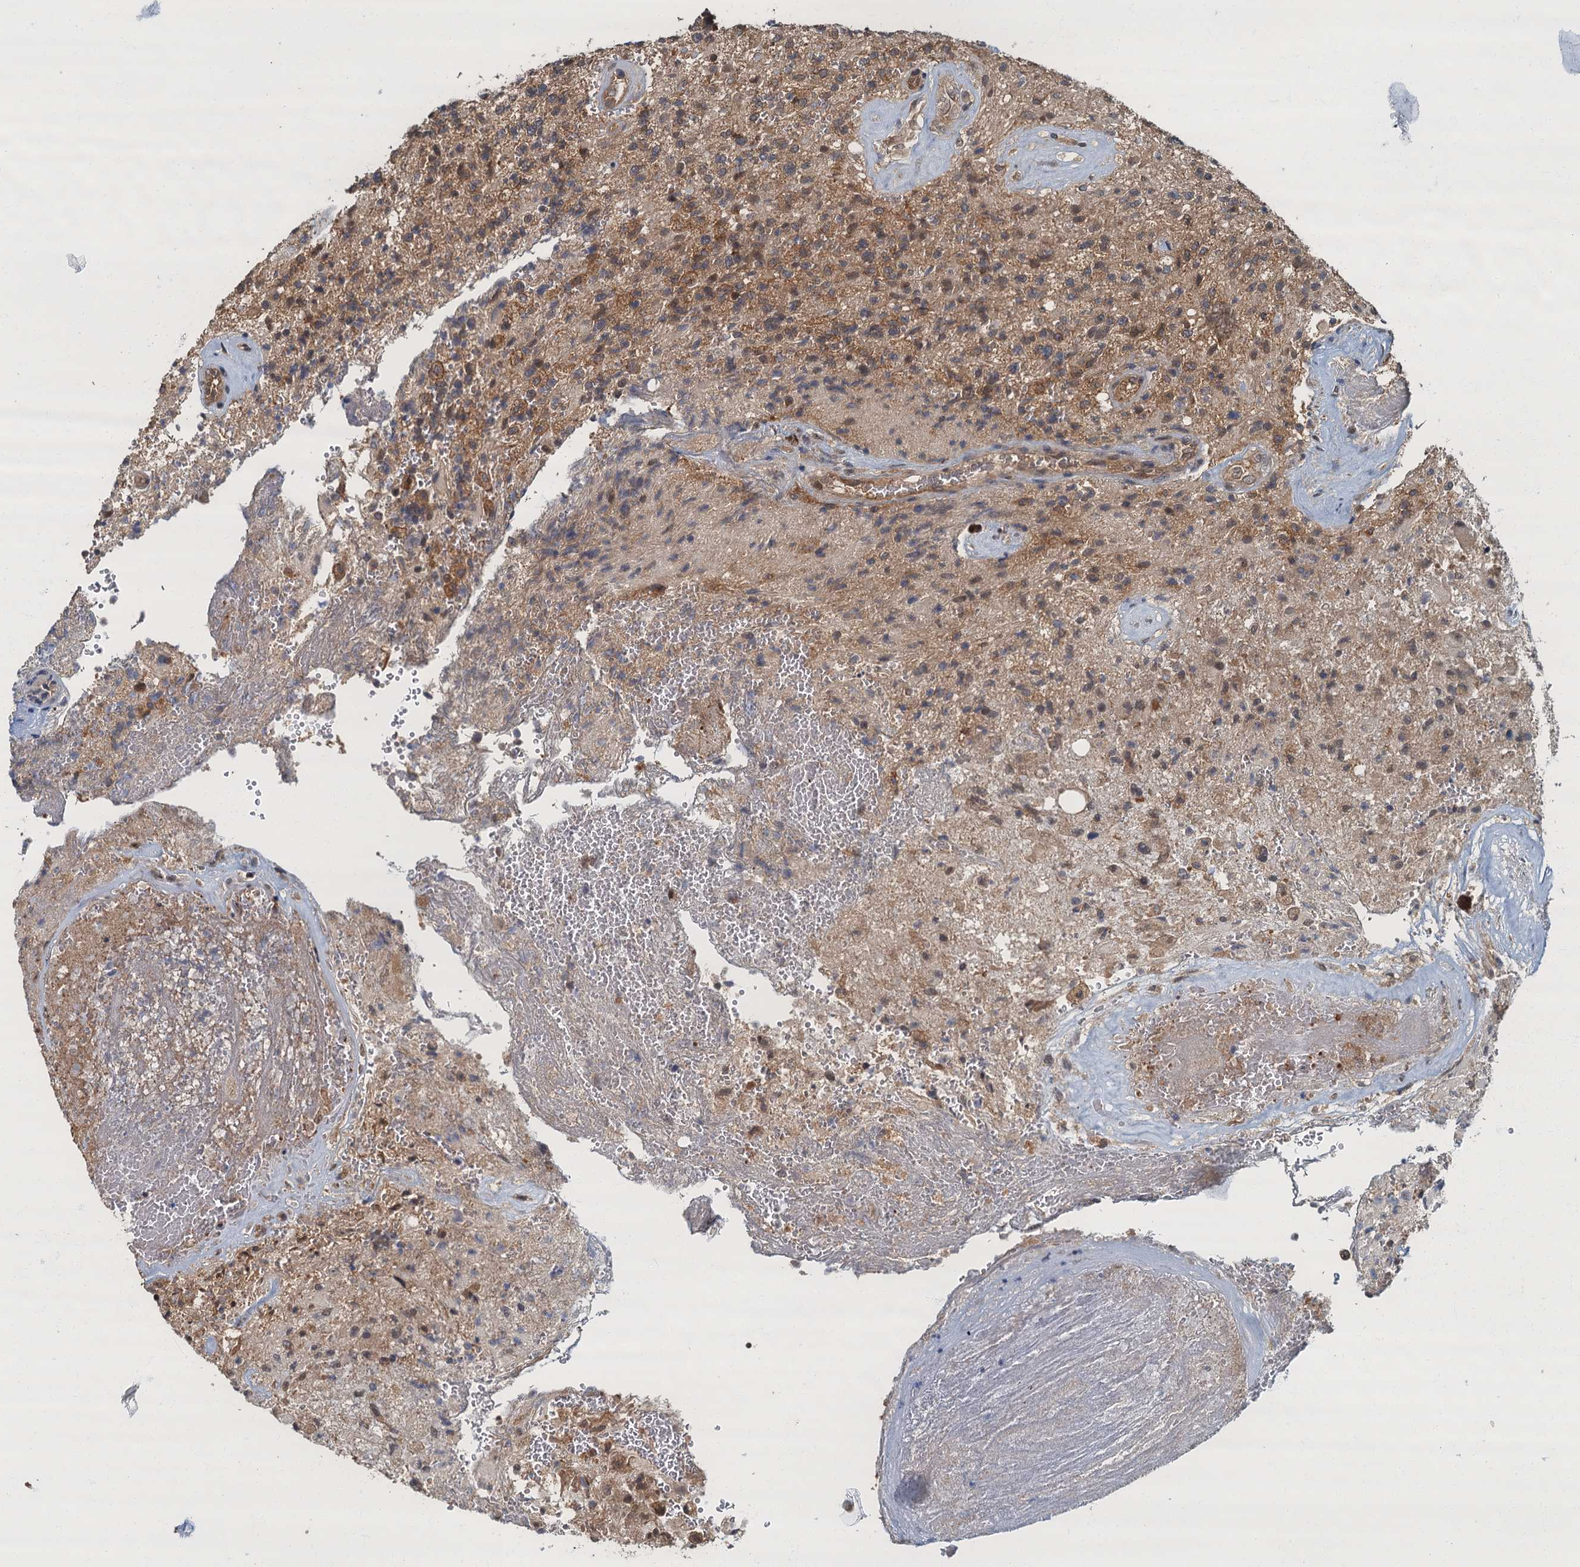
{"staining": {"intensity": "moderate", "quantity": "<25%", "location": "cytoplasmic/membranous"}, "tissue": "glioma", "cell_type": "Tumor cells", "image_type": "cancer", "snomed": [{"axis": "morphology", "description": "Glioma, malignant, High grade"}, {"axis": "topography", "description": "Brain"}], "caption": "Glioma stained for a protein exhibits moderate cytoplasmic/membranous positivity in tumor cells. The protein of interest is stained brown, and the nuclei are stained in blue (DAB (3,3'-diaminobenzidine) IHC with brightfield microscopy, high magnification).", "gene": "TBCK", "patient": {"sex": "male", "age": 56}}